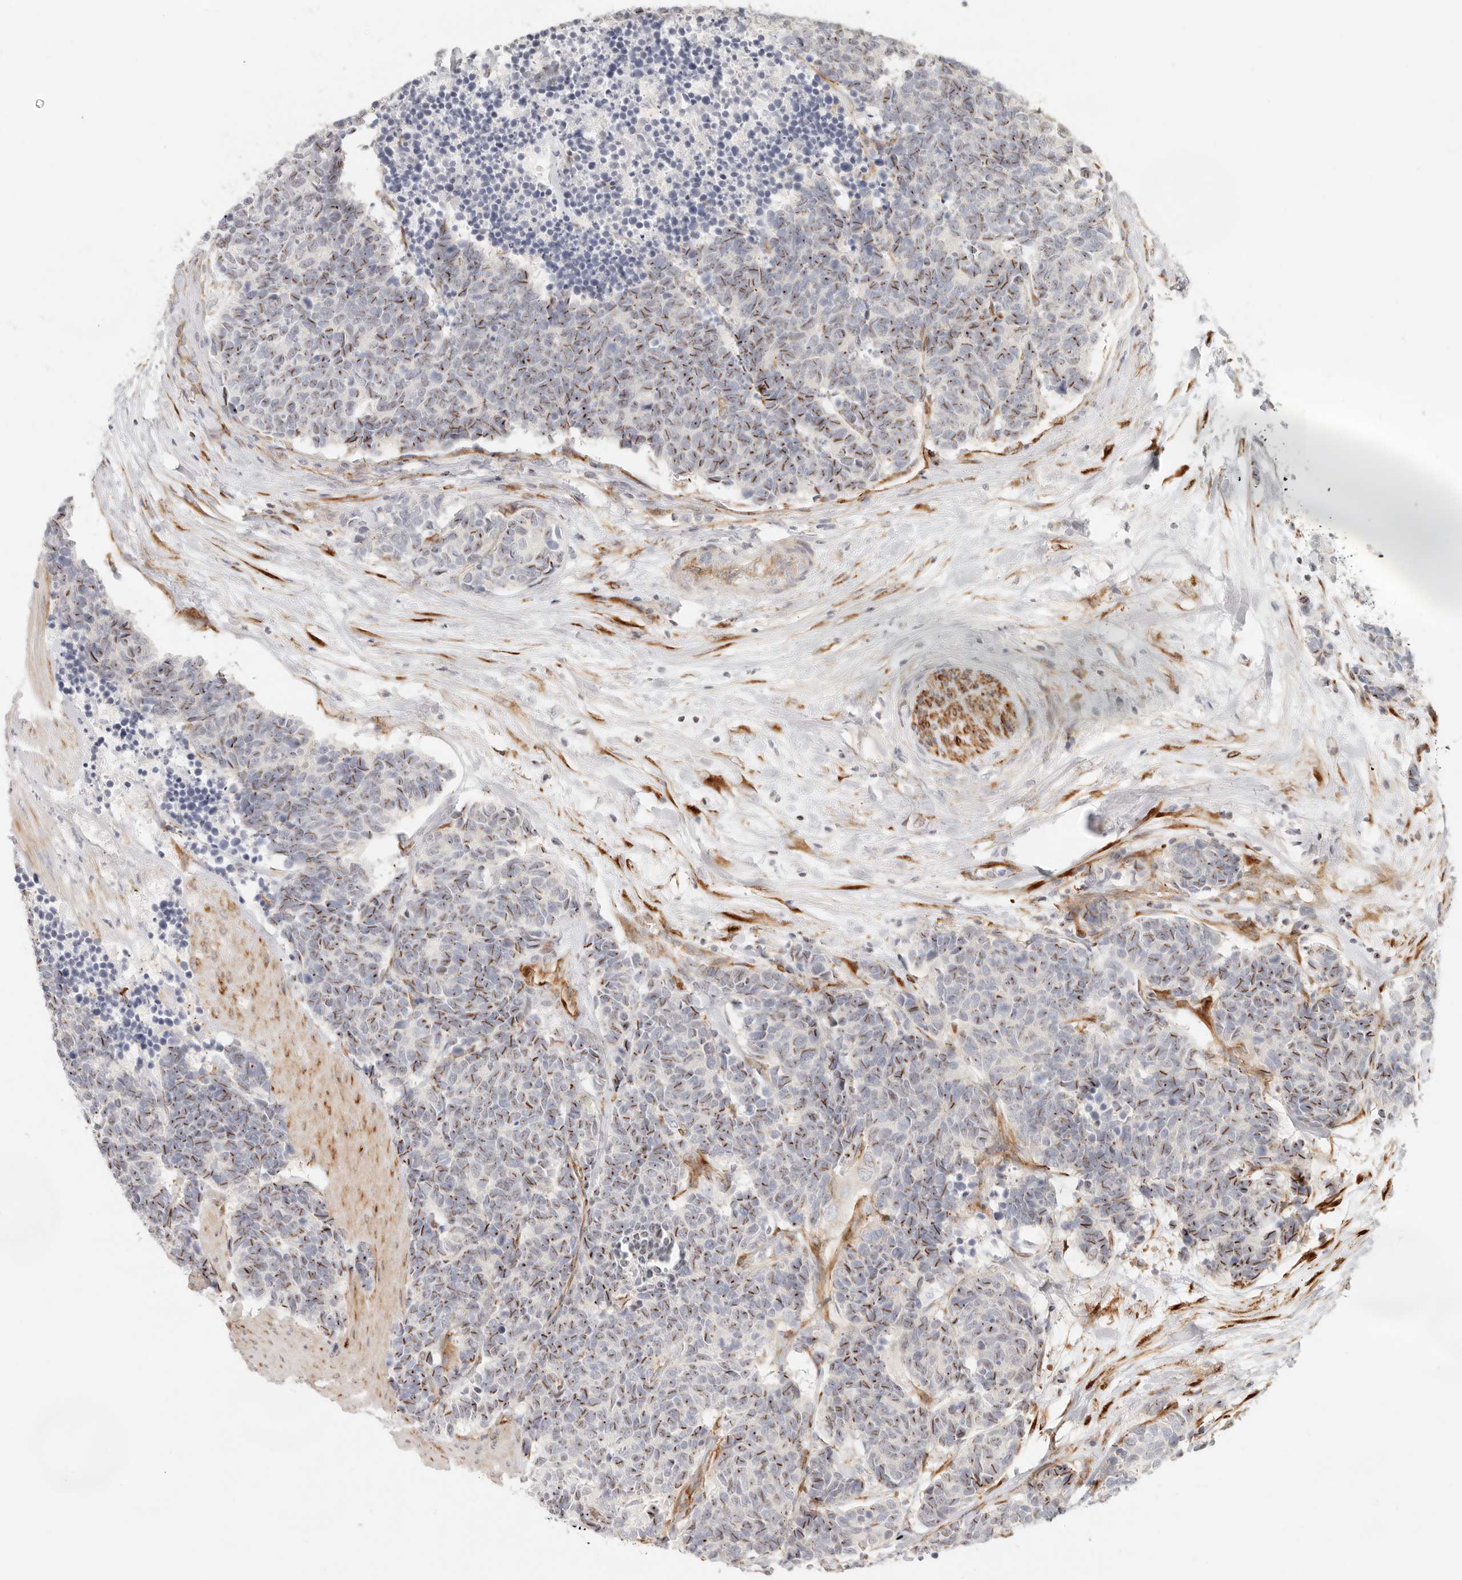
{"staining": {"intensity": "moderate", "quantity": "25%-75%", "location": "nuclear"}, "tissue": "carcinoid", "cell_type": "Tumor cells", "image_type": "cancer", "snomed": [{"axis": "morphology", "description": "Carcinoma, NOS"}, {"axis": "morphology", "description": "Carcinoid, malignant, NOS"}, {"axis": "topography", "description": "Urinary bladder"}], "caption": "This histopathology image shows immunohistochemistry (IHC) staining of carcinoma, with medium moderate nuclear positivity in about 25%-75% of tumor cells.", "gene": "SASS6", "patient": {"sex": "male", "age": 57}}